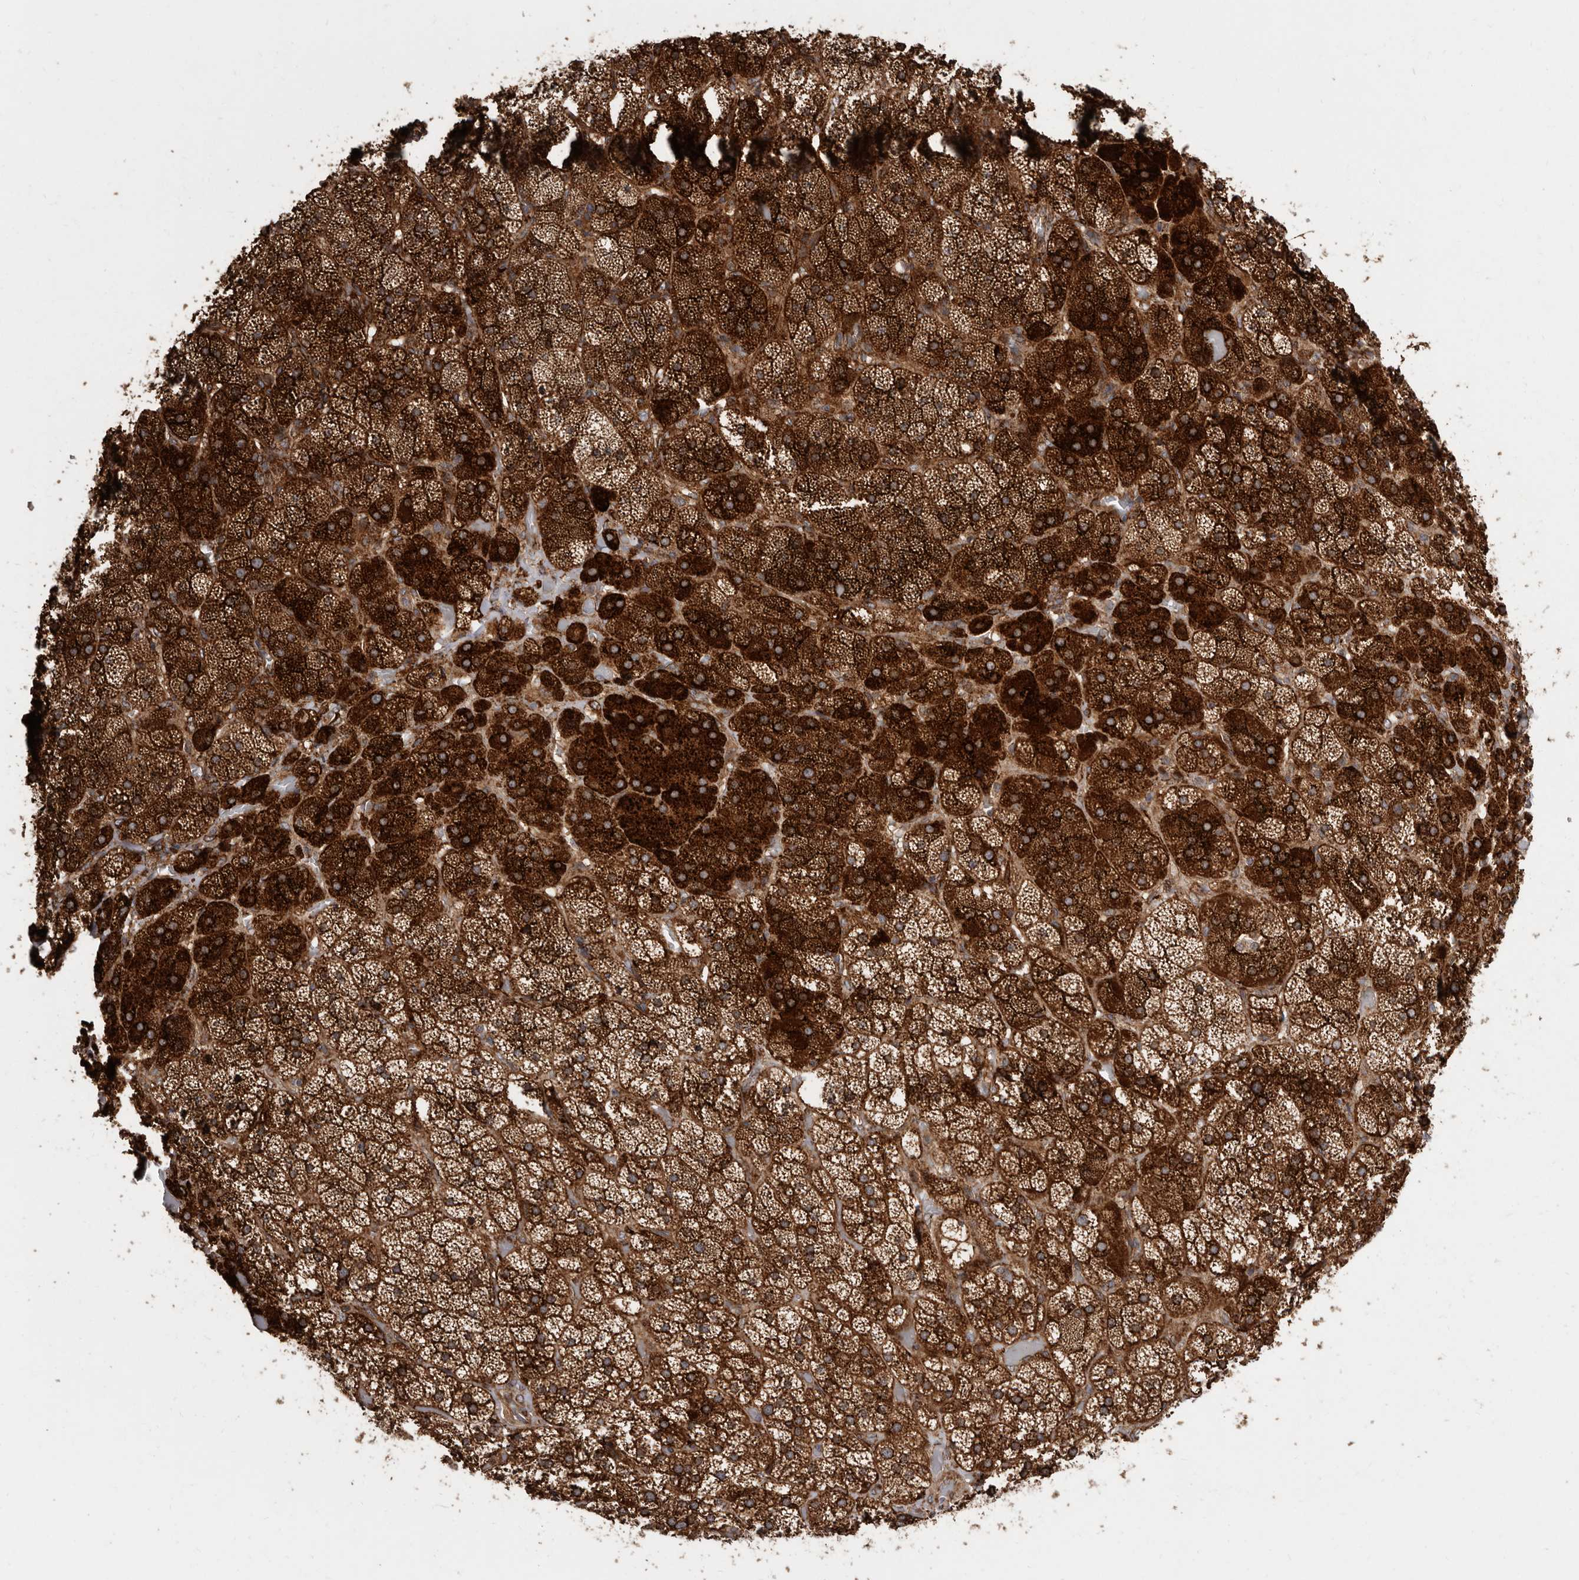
{"staining": {"intensity": "strong", "quantity": ">75%", "location": "cytoplasmic/membranous"}, "tissue": "adrenal gland", "cell_type": "Glandular cells", "image_type": "normal", "snomed": [{"axis": "morphology", "description": "Normal tissue, NOS"}, {"axis": "topography", "description": "Adrenal gland"}], "caption": "Immunohistochemistry (IHC) micrograph of normal adrenal gland: adrenal gland stained using immunohistochemistry (IHC) exhibits high levels of strong protein expression localized specifically in the cytoplasmic/membranous of glandular cells, appearing as a cytoplasmic/membranous brown color.", "gene": "FLAD1", "patient": {"sex": "male", "age": 57}}